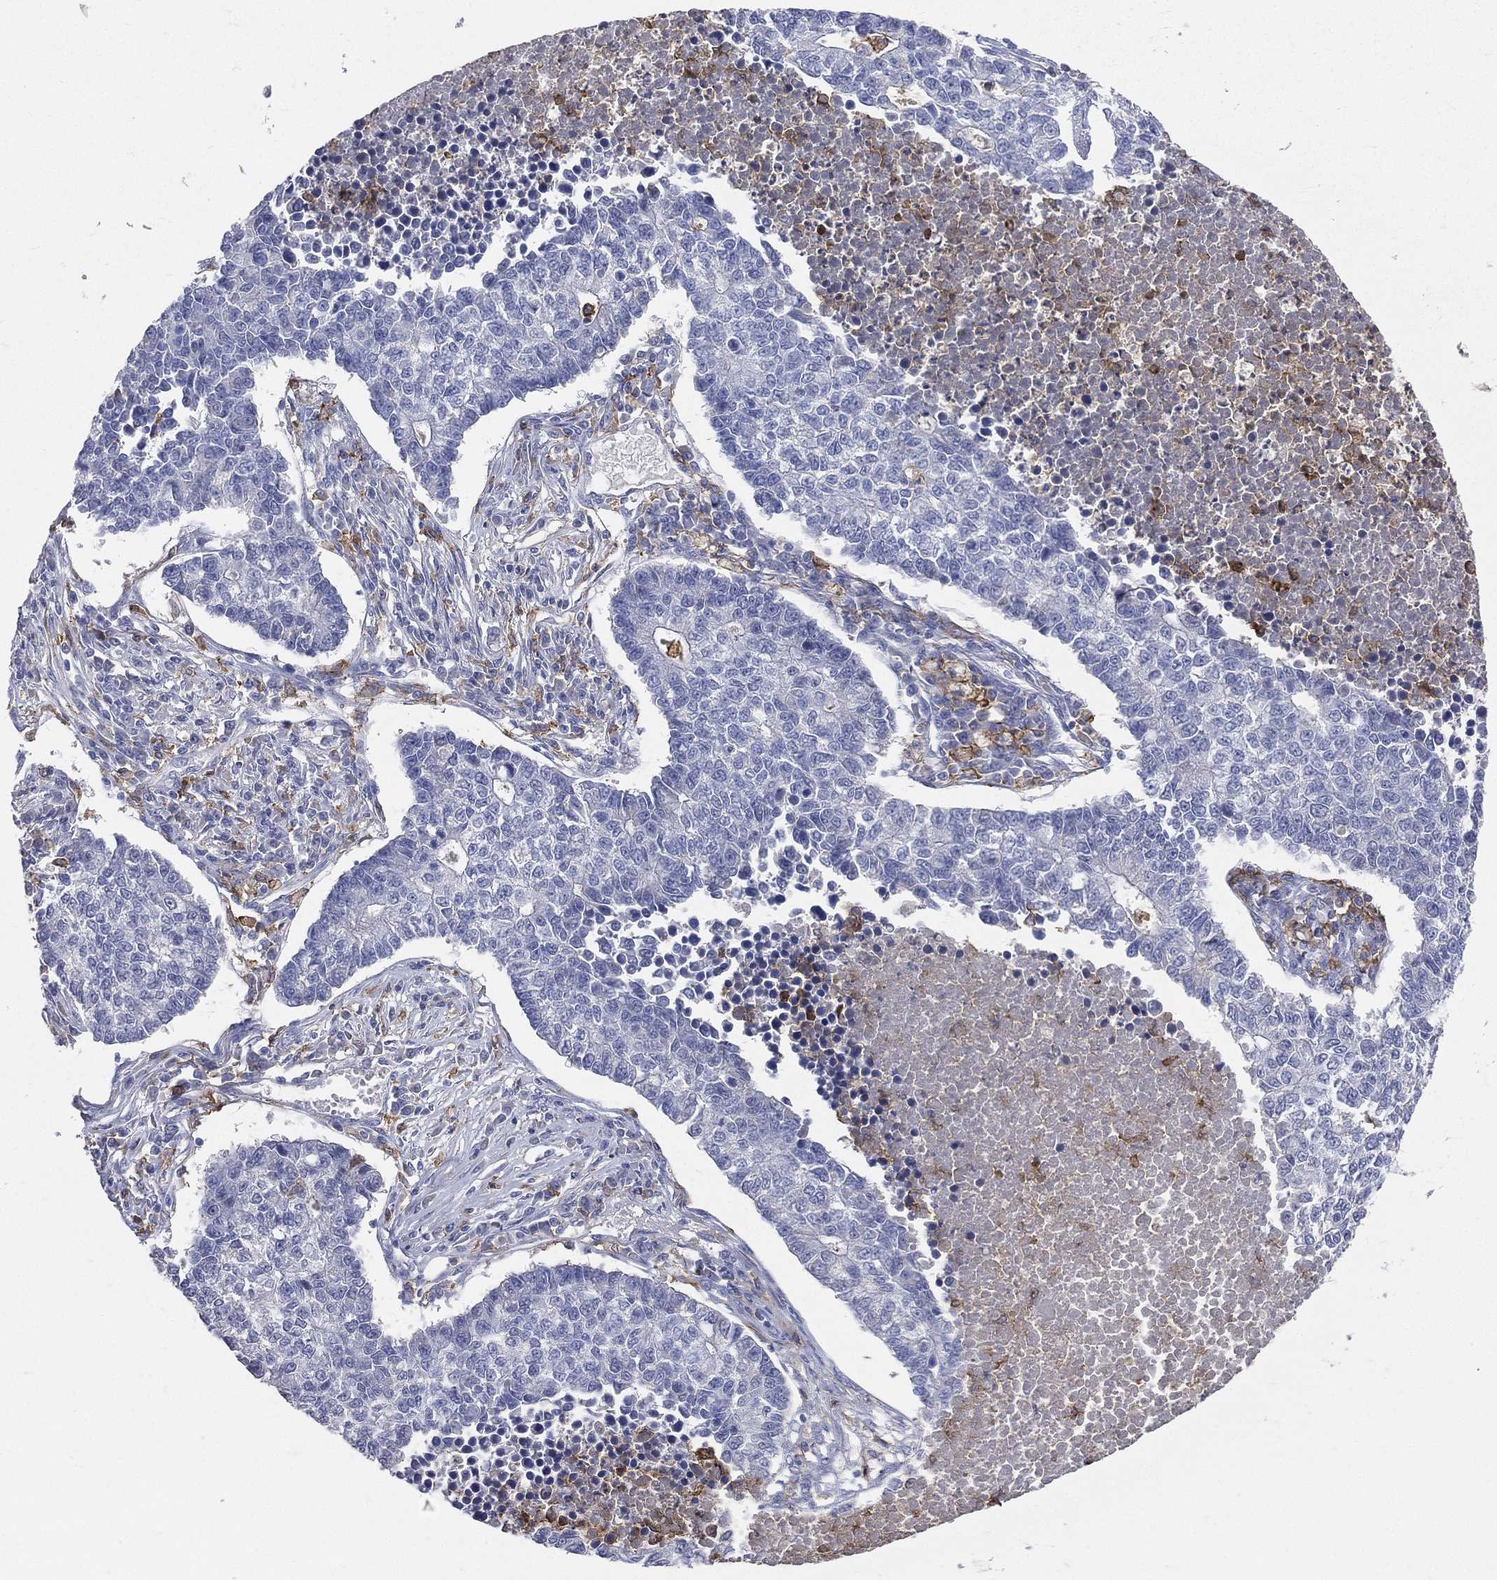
{"staining": {"intensity": "negative", "quantity": "none", "location": "none"}, "tissue": "lung cancer", "cell_type": "Tumor cells", "image_type": "cancer", "snomed": [{"axis": "morphology", "description": "Adenocarcinoma, NOS"}, {"axis": "topography", "description": "Lung"}], "caption": "An immunohistochemistry (IHC) micrograph of lung adenocarcinoma is shown. There is no staining in tumor cells of lung adenocarcinoma. (DAB (3,3'-diaminobenzidine) immunohistochemistry with hematoxylin counter stain).", "gene": "CD33", "patient": {"sex": "male", "age": 57}}